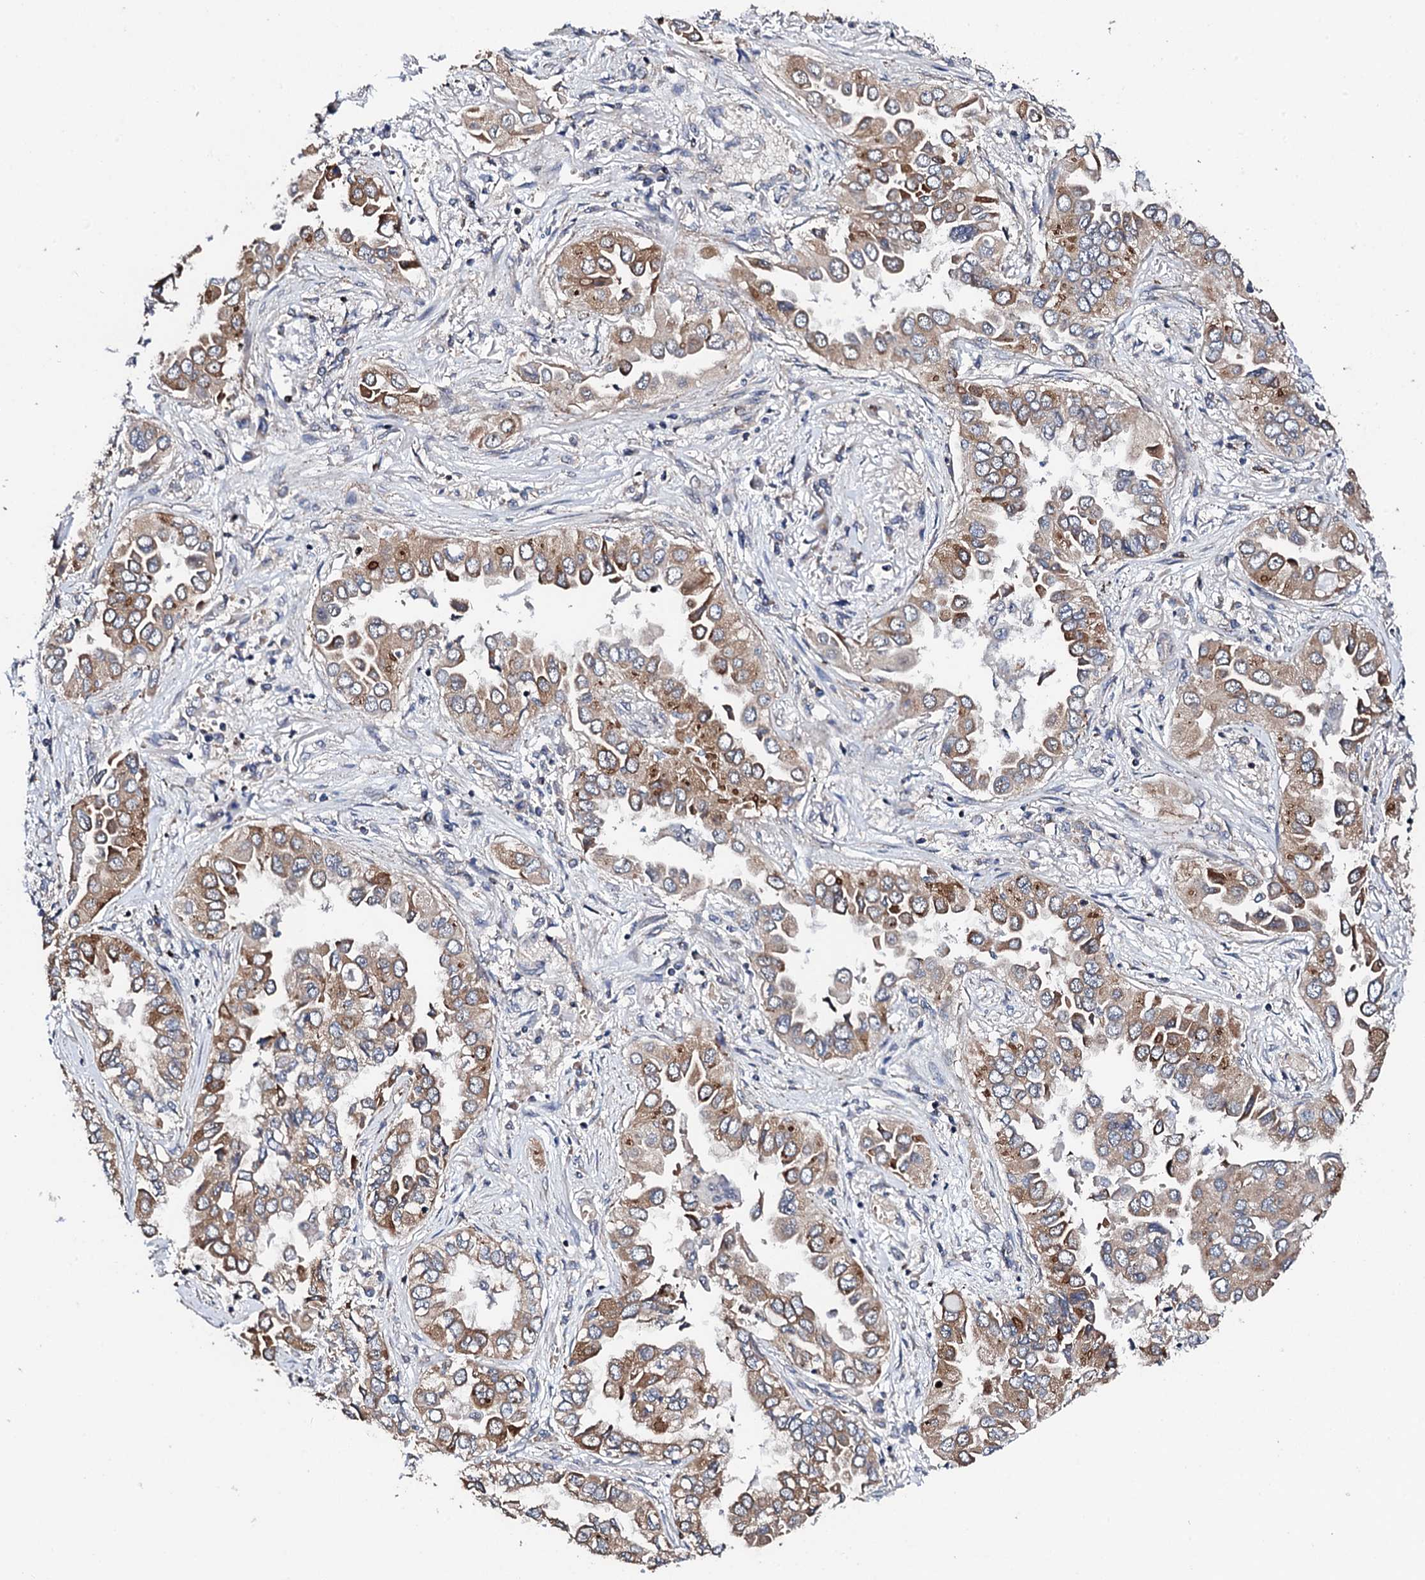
{"staining": {"intensity": "moderate", "quantity": ">75%", "location": "cytoplasmic/membranous"}, "tissue": "lung cancer", "cell_type": "Tumor cells", "image_type": "cancer", "snomed": [{"axis": "morphology", "description": "Adenocarcinoma, NOS"}, {"axis": "topography", "description": "Lung"}], "caption": "A brown stain shows moderate cytoplasmic/membranous positivity of a protein in lung adenocarcinoma tumor cells.", "gene": "GTPBP4", "patient": {"sex": "female", "age": 76}}